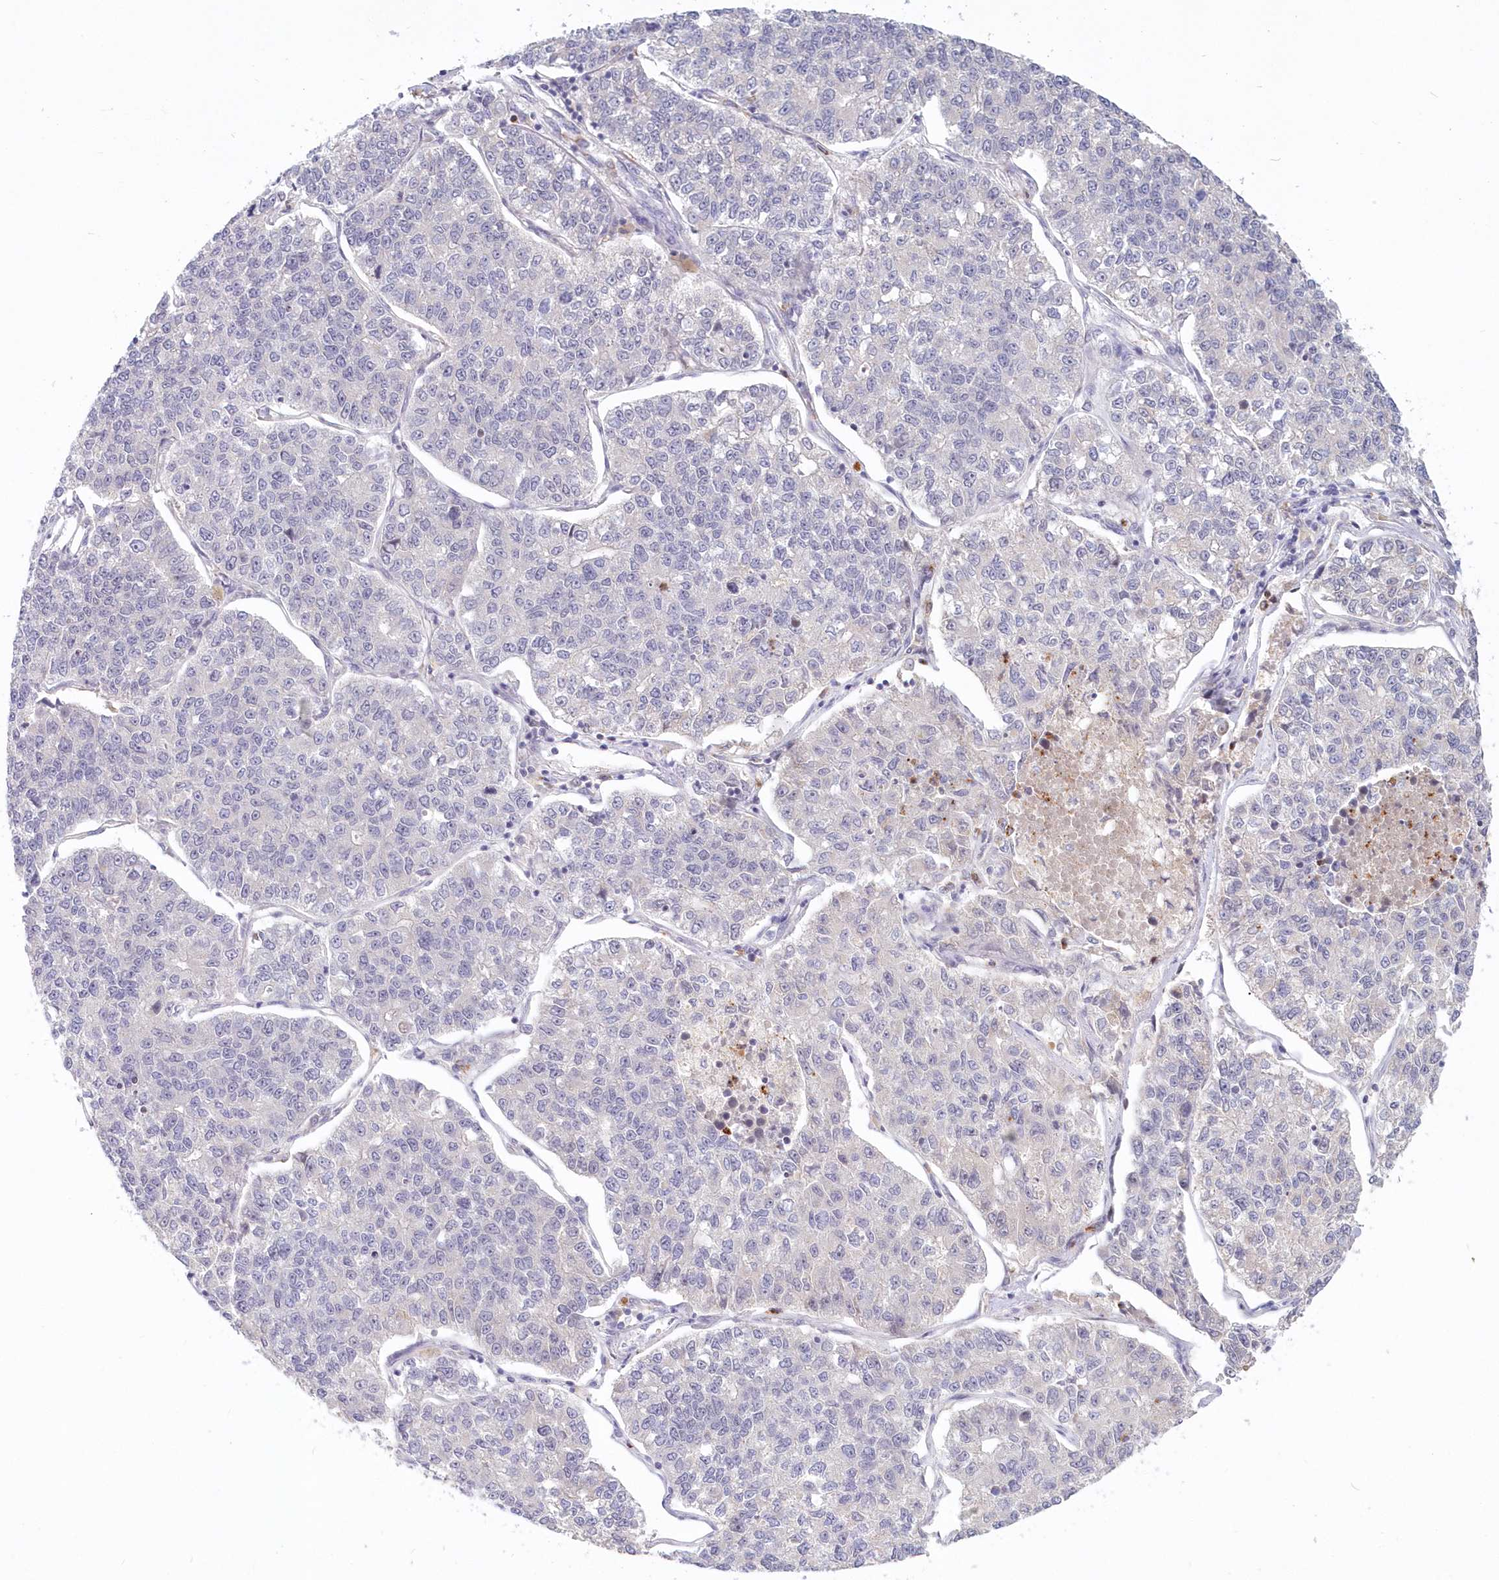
{"staining": {"intensity": "negative", "quantity": "none", "location": "none"}, "tissue": "lung cancer", "cell_type": "Tumor cells", "image_type": "cancer", "snomed": [{"axis": "morphology", "description": "Adenocarcinoma, NOS"}, {"axis": "topography", "description": "Lung"}], "caption": "Immunohistochemistry of lung adenocarcinoma exhibits no expression in tumor cells.", "gene": "KATNA1", "patient": {"sex": "male", "age": 49}}